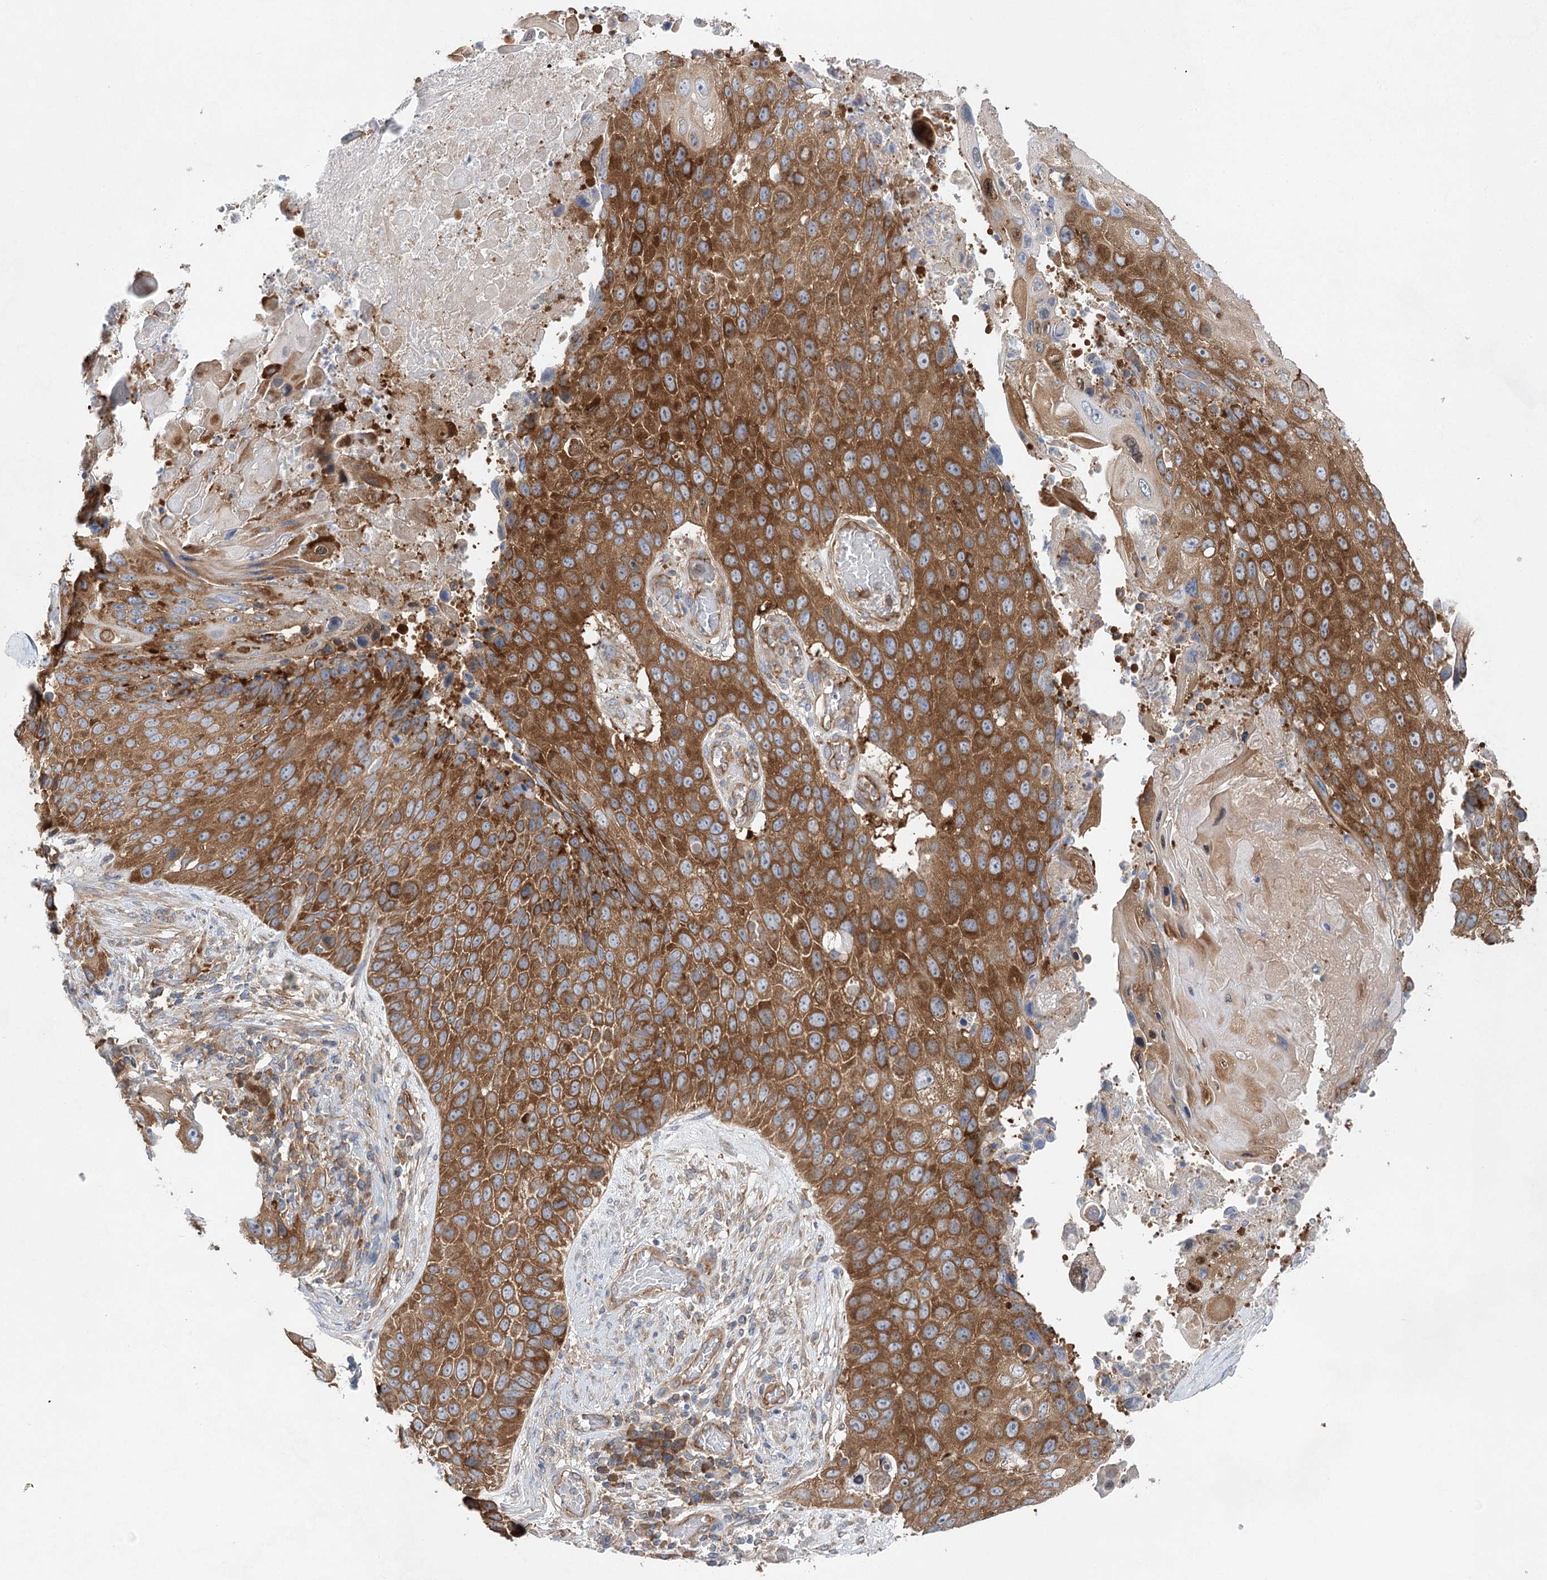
{"staining": {"intensity": "strong", "quantity": ">75%", "location": "cytoplasmic/membranous"}, "tissue": "lung cancer", "cell_type": "Tumor cells", "image_type": "cancer", "snomed": [{"axis": "morphology", "description": "Squamous cell carcinoma, NOS"}, {"axis": "topography", "description": "Lung"}], "caption": "A micrograph of human lung cancer (squamous cell carcinoma) stained for a protein reveals strong cytoplasmic/membranous brown staining in tumor cells.", "gene": "EIF3A", "patient": {"sex": "male", "age": 61}}